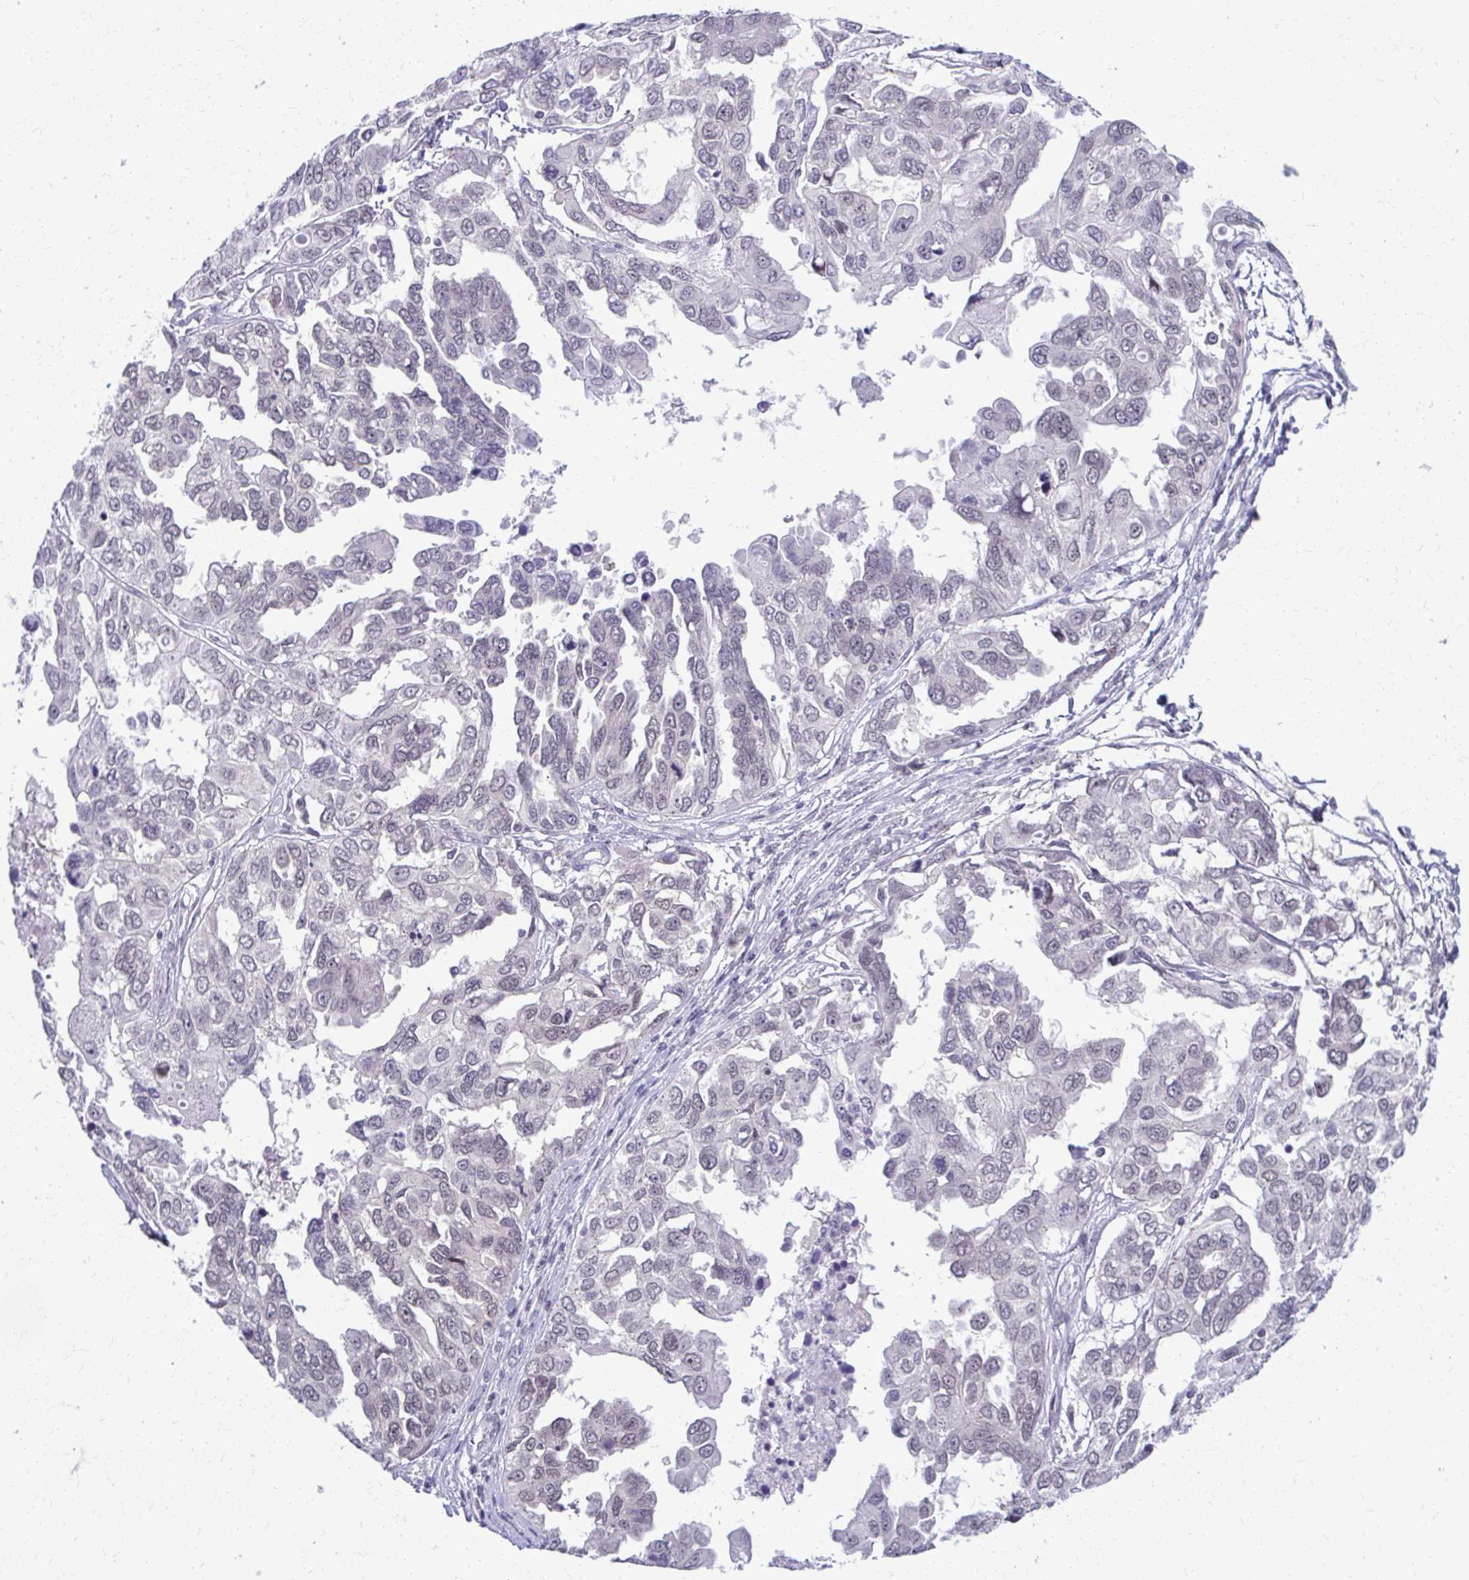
{"staining": {"intensity": "negative", "quantity": "none", "location": "none"}, "tissue": "ovarian cancer", "cell_type": "Tumor cells", "image_type": "cancer", "snomed": [{"axis": "morphology", "description": "Cystadenocarcinoma, serous, NOS"}, {"axis": "topography", "description": "Ovary"}], "caption": "Tumor cells show no significant expression in serous cystadenocarcinoma (ovarian). Brightfield microscopy of immunohistochemistry stained with DAB (brown) and hematoxylin (blue), captured at high magnification.", "gene": "MAF1", "patient": {"sex": "female", "age": 53}}